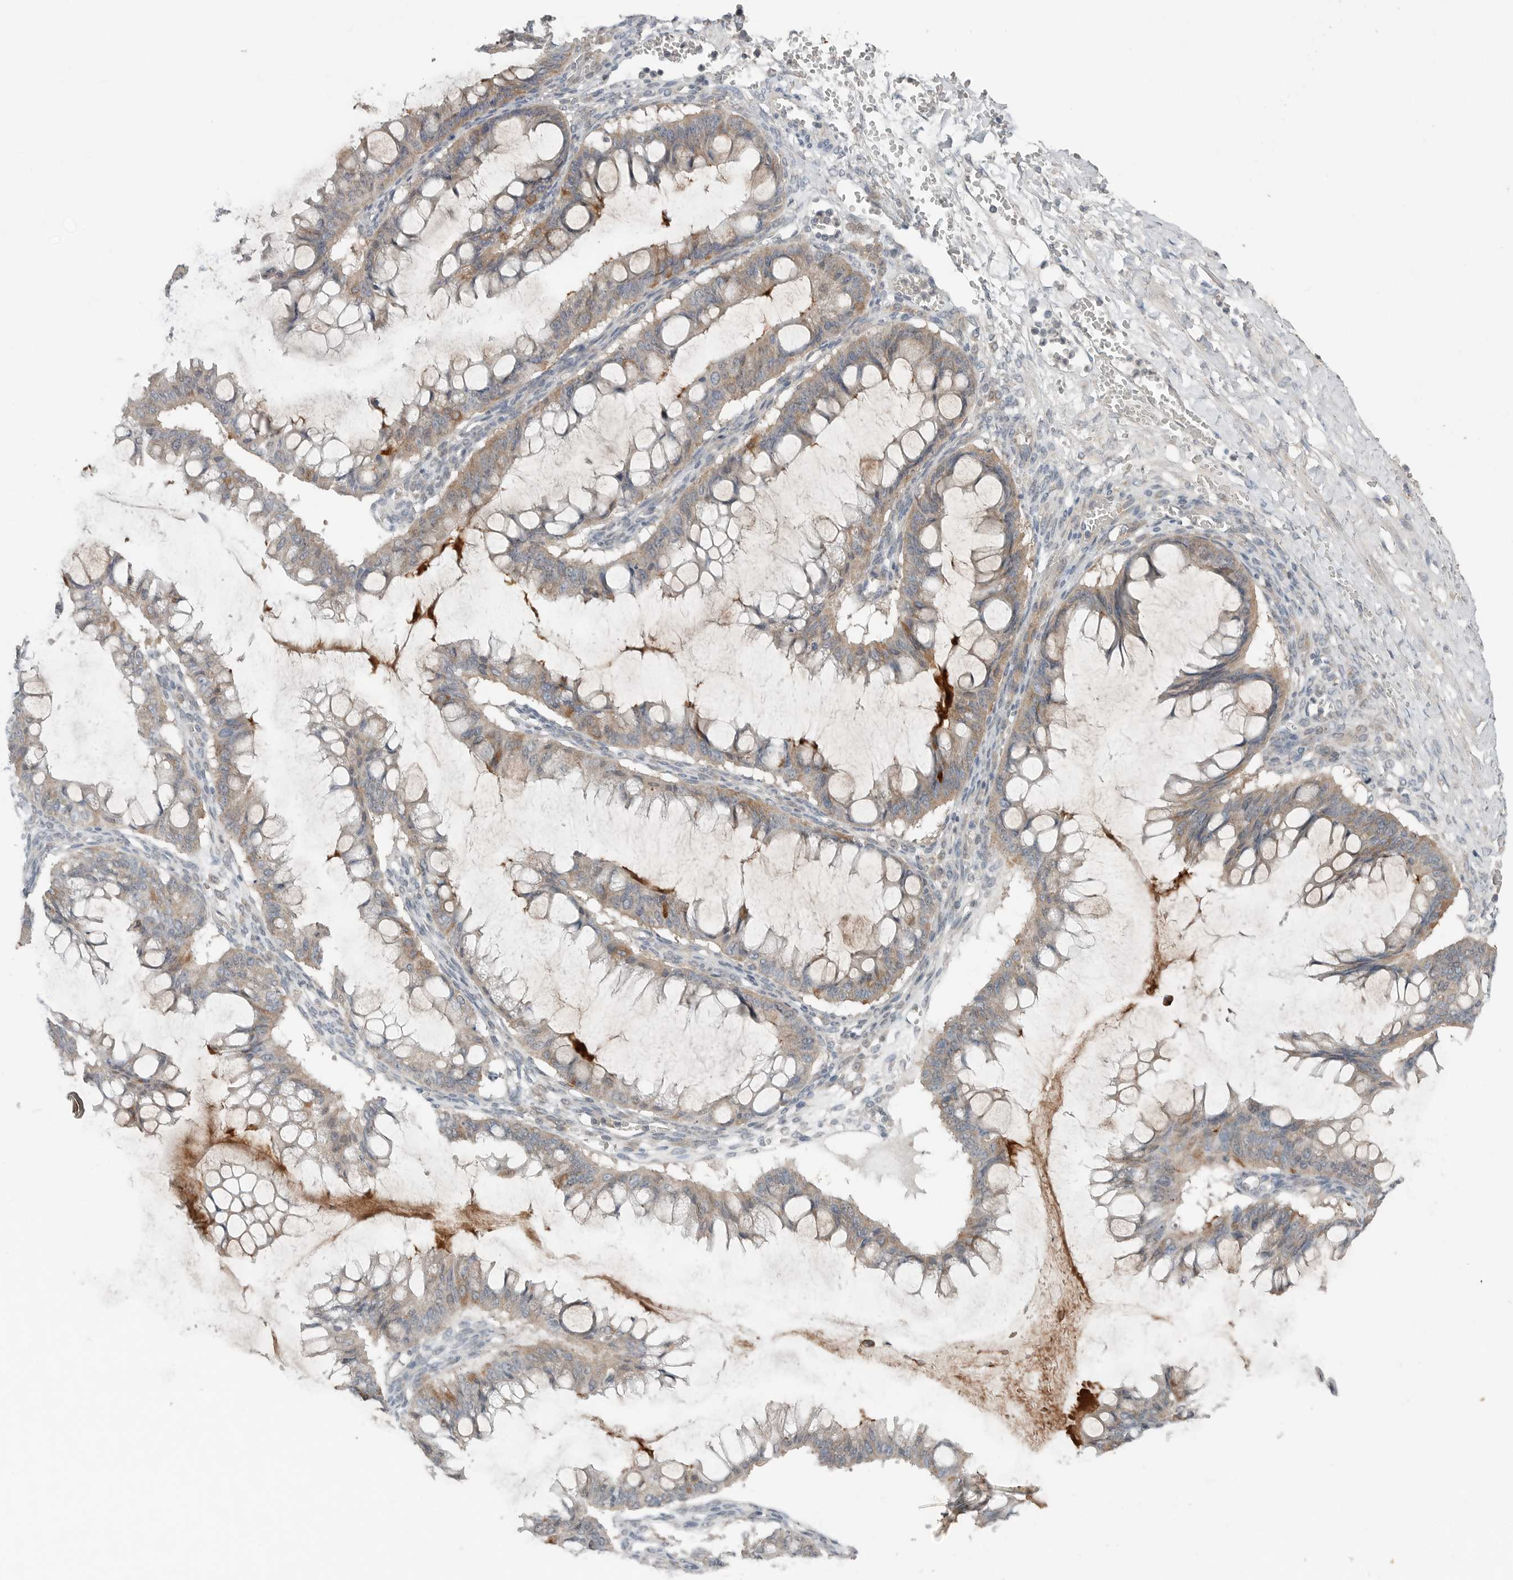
{"staining": {"intensity": "weak", "quantity": "25%-75%", "location": "cytoplasmic/membranous"}, "tissue": "ovarian cancer", "cell_type": "Tumor cells", "image_type": "cancer", "snomed": [{"axis": "morphology", "description": "Cystadenocarcinoma, mucinous, NOS"}, {"axis": "topography", "description": "Ovary"}], "caption": "DAB (3,3'-diaminobenzidine) immunohistochemical staining of human ovarian cancer (mucinous cystadenocarcinoma) displays weak cytoplasmic/membranous protein expression in about 25%-75% of tumor cells. (brown staining indicates protein expression, while blue staining denotes nuclei).", "gene": "FCRLB", "patient": {"sex": "female", "age": 73}}